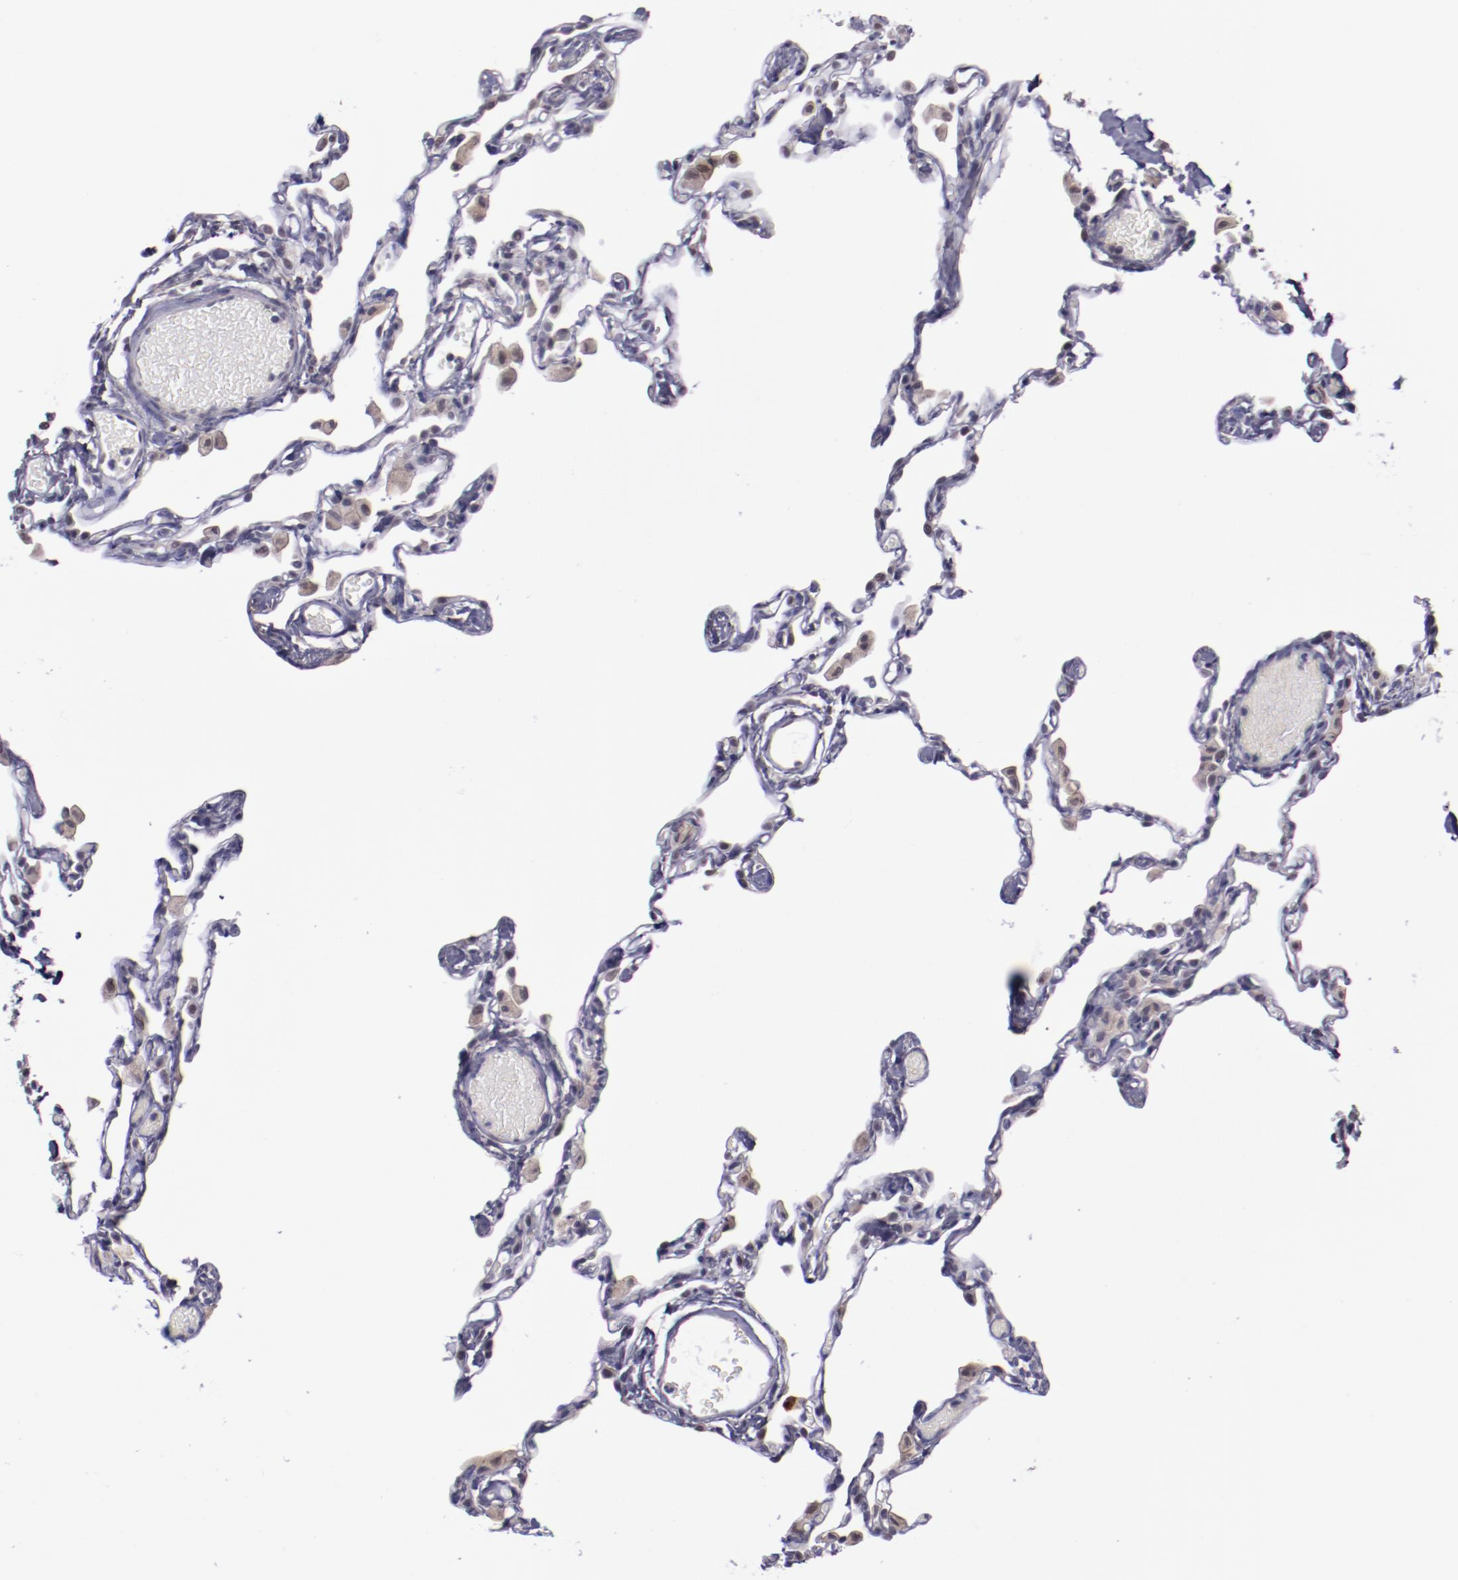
{"staining": {"intensity": "negative", "quantity": "none", "location": "none"}, "tissue": "lung", "cell_type": "Alveolar cells", "image_type": "normal", "snomed": [{"axis": "morphology", "description": "Normal tissue, NOS"}, {"axis": "topography", "description": "Lung"}], "caption": "Immunohistochemical staining of benign human lung displays no significant staining in alveolar cells. Nuclei are stained in blue.", "gene": "NRXN3", "patient": {"sex": "female", "age": 49}}